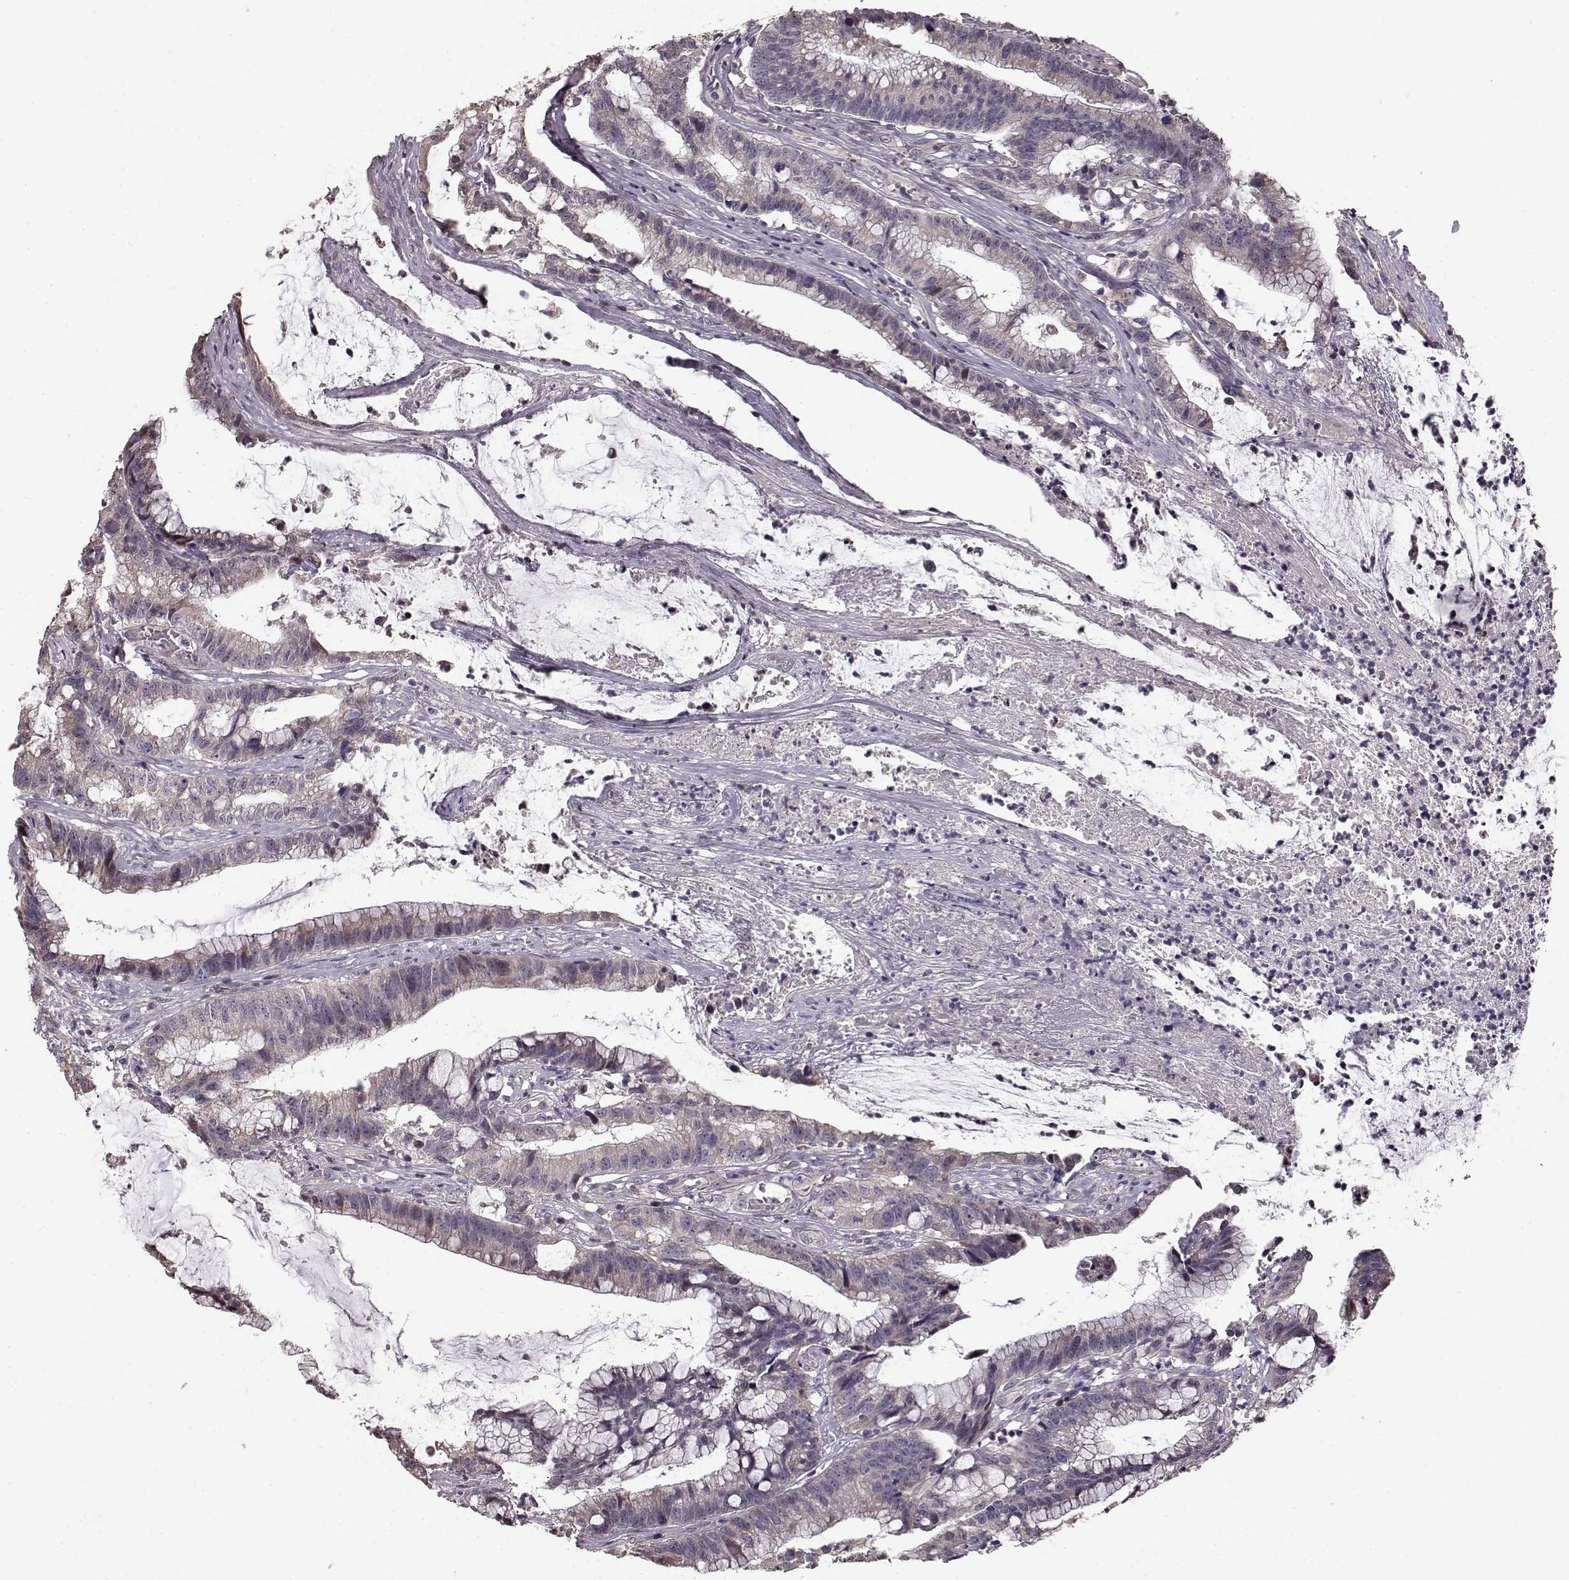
{"staining": {"intensity": "negative", "quantity": "none", "location": "none"}, "tissue": "colorectal cancer", "cell_type": "Tumor cells", "image_type": "cancer", "snomed": [{"axis": "morphology", "description": "Adenocarcinoma, NOS"}, {"axis": "topography", "description": "Colon"}], "caption": "Photomicrograph shows no protein staining in tumor cells of colorectal adenocarcinoma tissue.", "gene": "BACH2", "patient": {"sex": "female", "age": 78}}